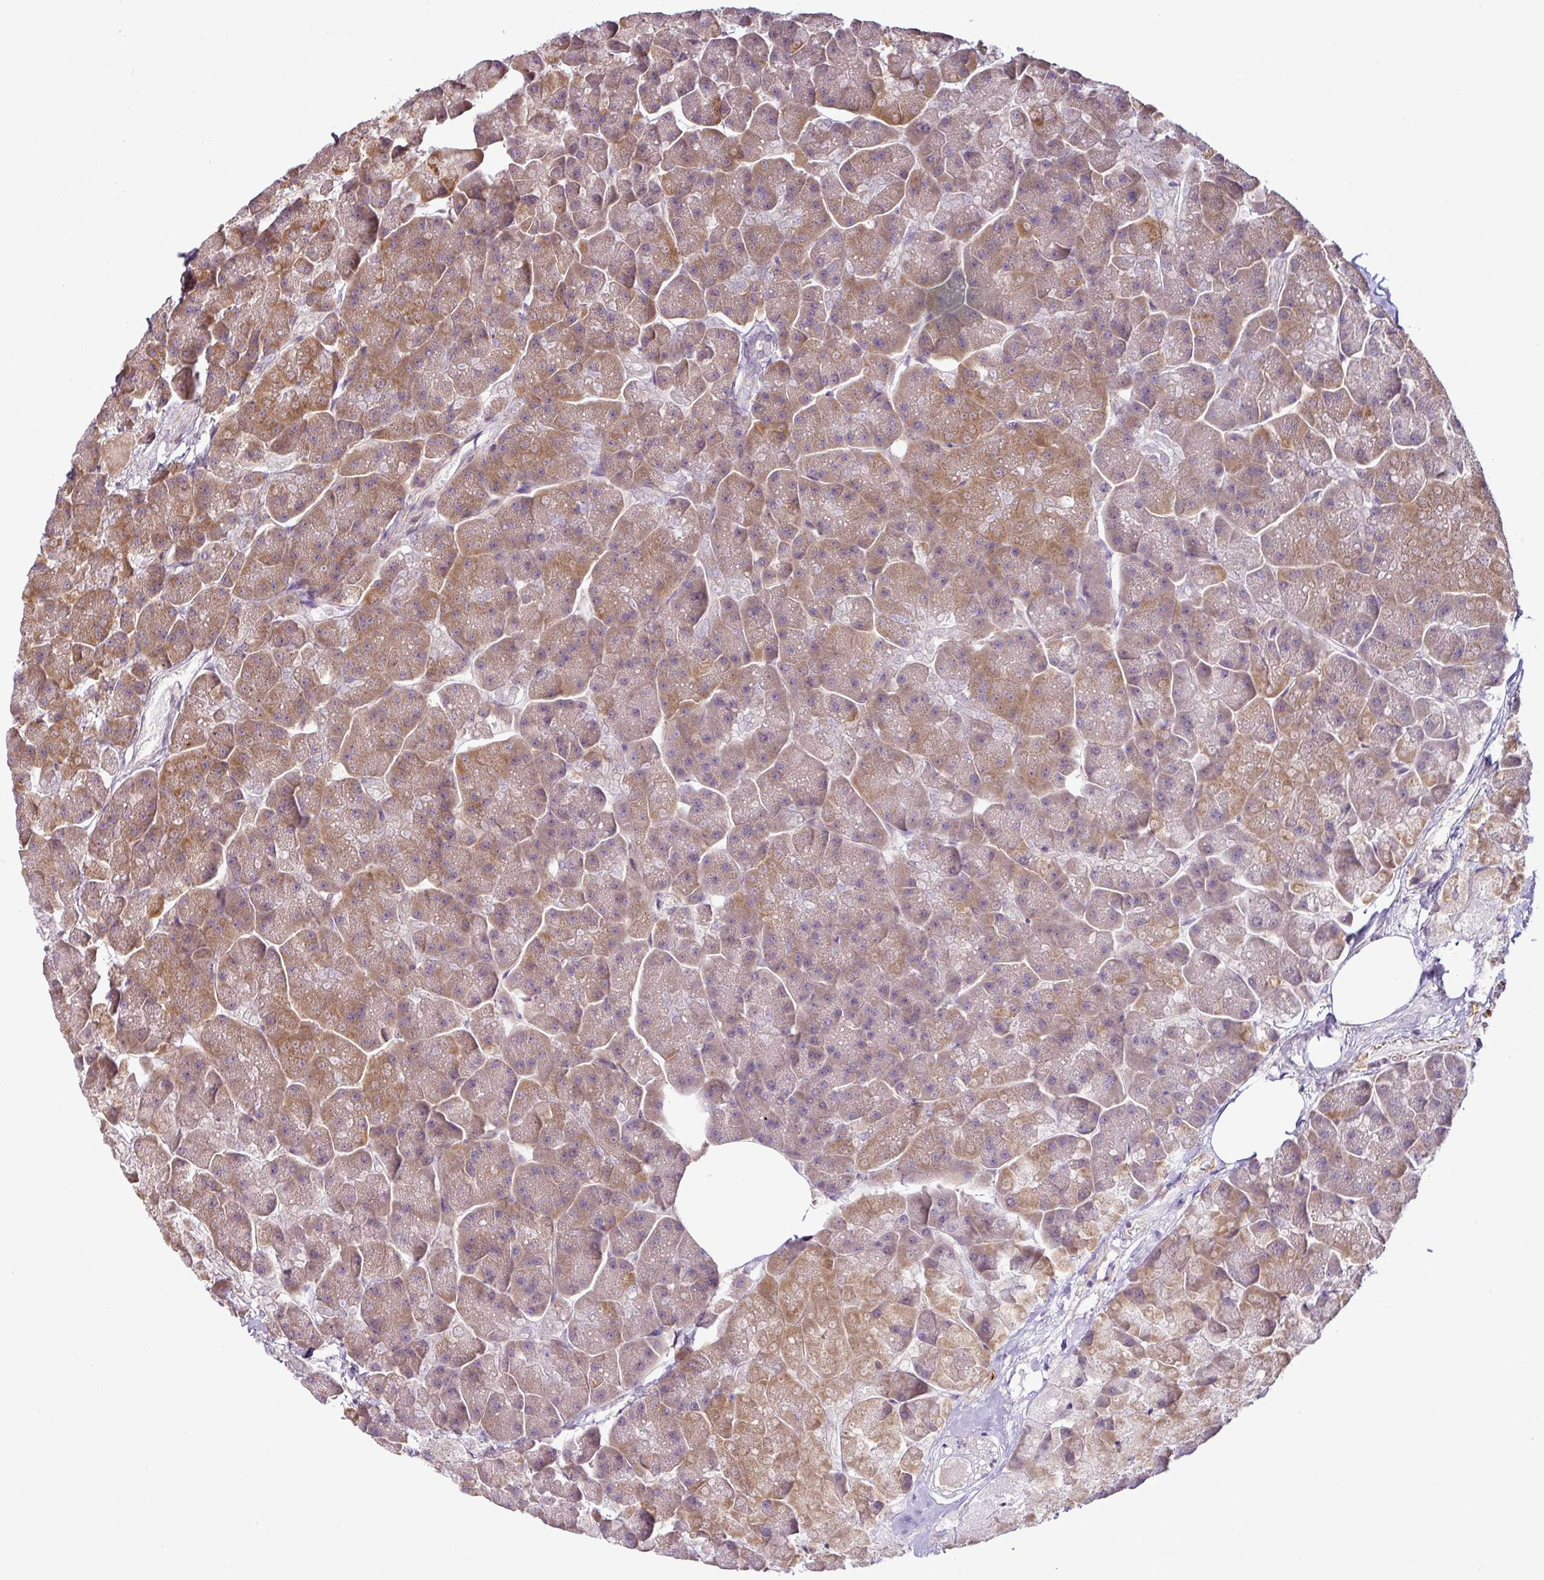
{"staining": {"intensity": "moderate", "quantity": ">75%", "location": "cytoplasmic/membranous"}, "tissue": "pancreas", "cell_type": "Exocrine glandular cells", "image_type": "normal", "snomed": [{"axis": "morphology", "description": "Normal tissue, NOS"}, {"axis": "topography", "description": "Pancreas"}, {"axis": "topography", "description": "Peripheral nerve tissue"}], "caption": "The micrograph exhibits a brown stain indicating the presence of a protein in the cytoplasmic/membranous of exocrine glandular cells in pancreas. The protein of interest is shown in brown color, while the nuclei are stained blue.", "gene": "OR52D1", "patient": {"sex": "male", "age": 54}}